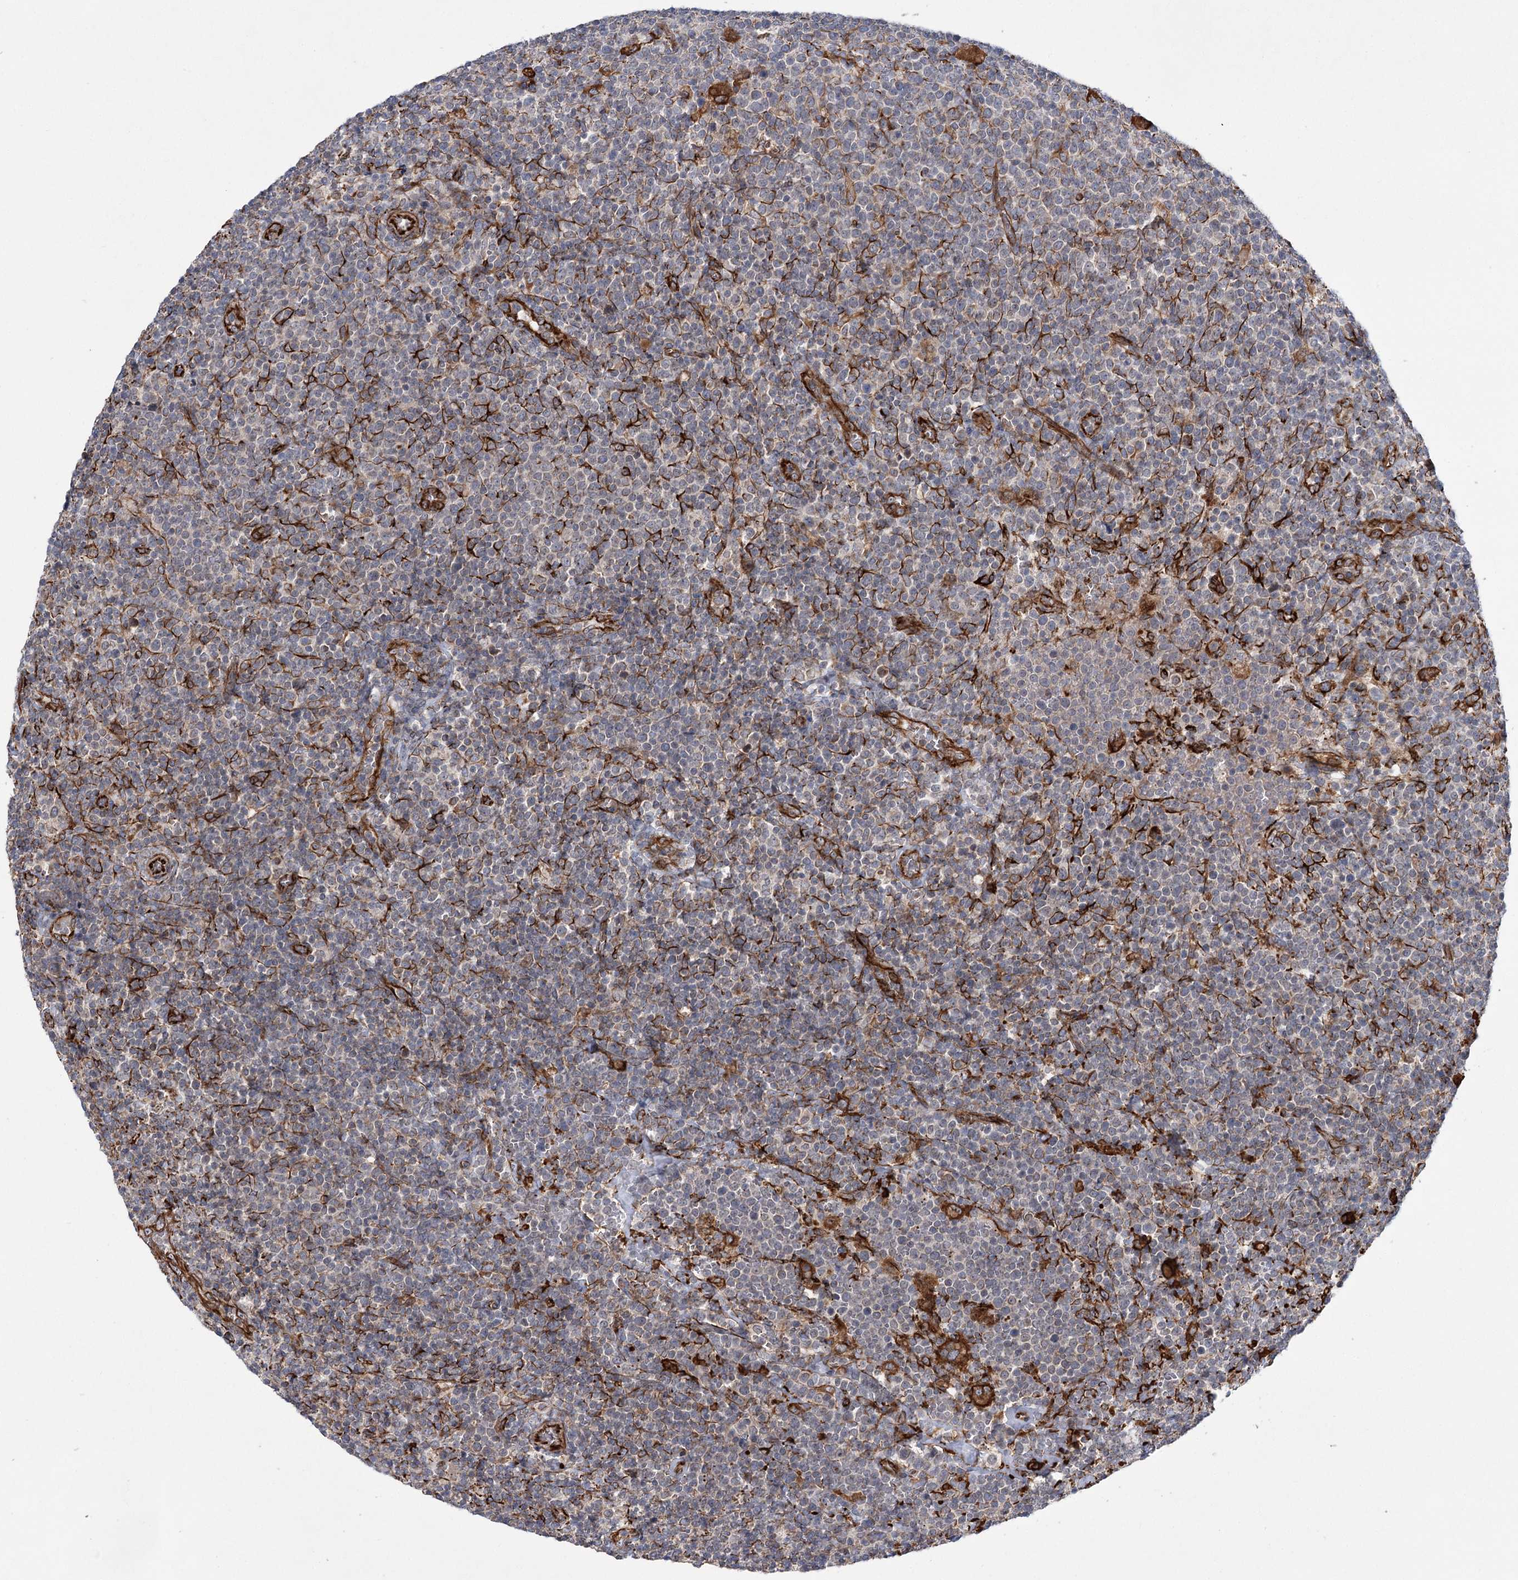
{"staining": {"intensity": "negative", "quantity": "none", "location": "none"}, "tissue": "lymphoma", "cell_type": "Tumor cells", "image_type": "cancer", "snomed": [{"axis": "morphology", "description": "Malignant lymphoma, non-Hodgkin's type, High grade"}, {"axis": "topography", "description": "Lymph node"}], "caption": "Tumor cells show no significant protein positivity in high-grade malignant lymphoma, non-Hodgkin's type. Brightfield microscopy of IHC stained with DAB (brown) and hematoxylin (blue), captured at high magnification.", "gene": "DPEP2", "patient": {"sex": "male", "age": 61}}